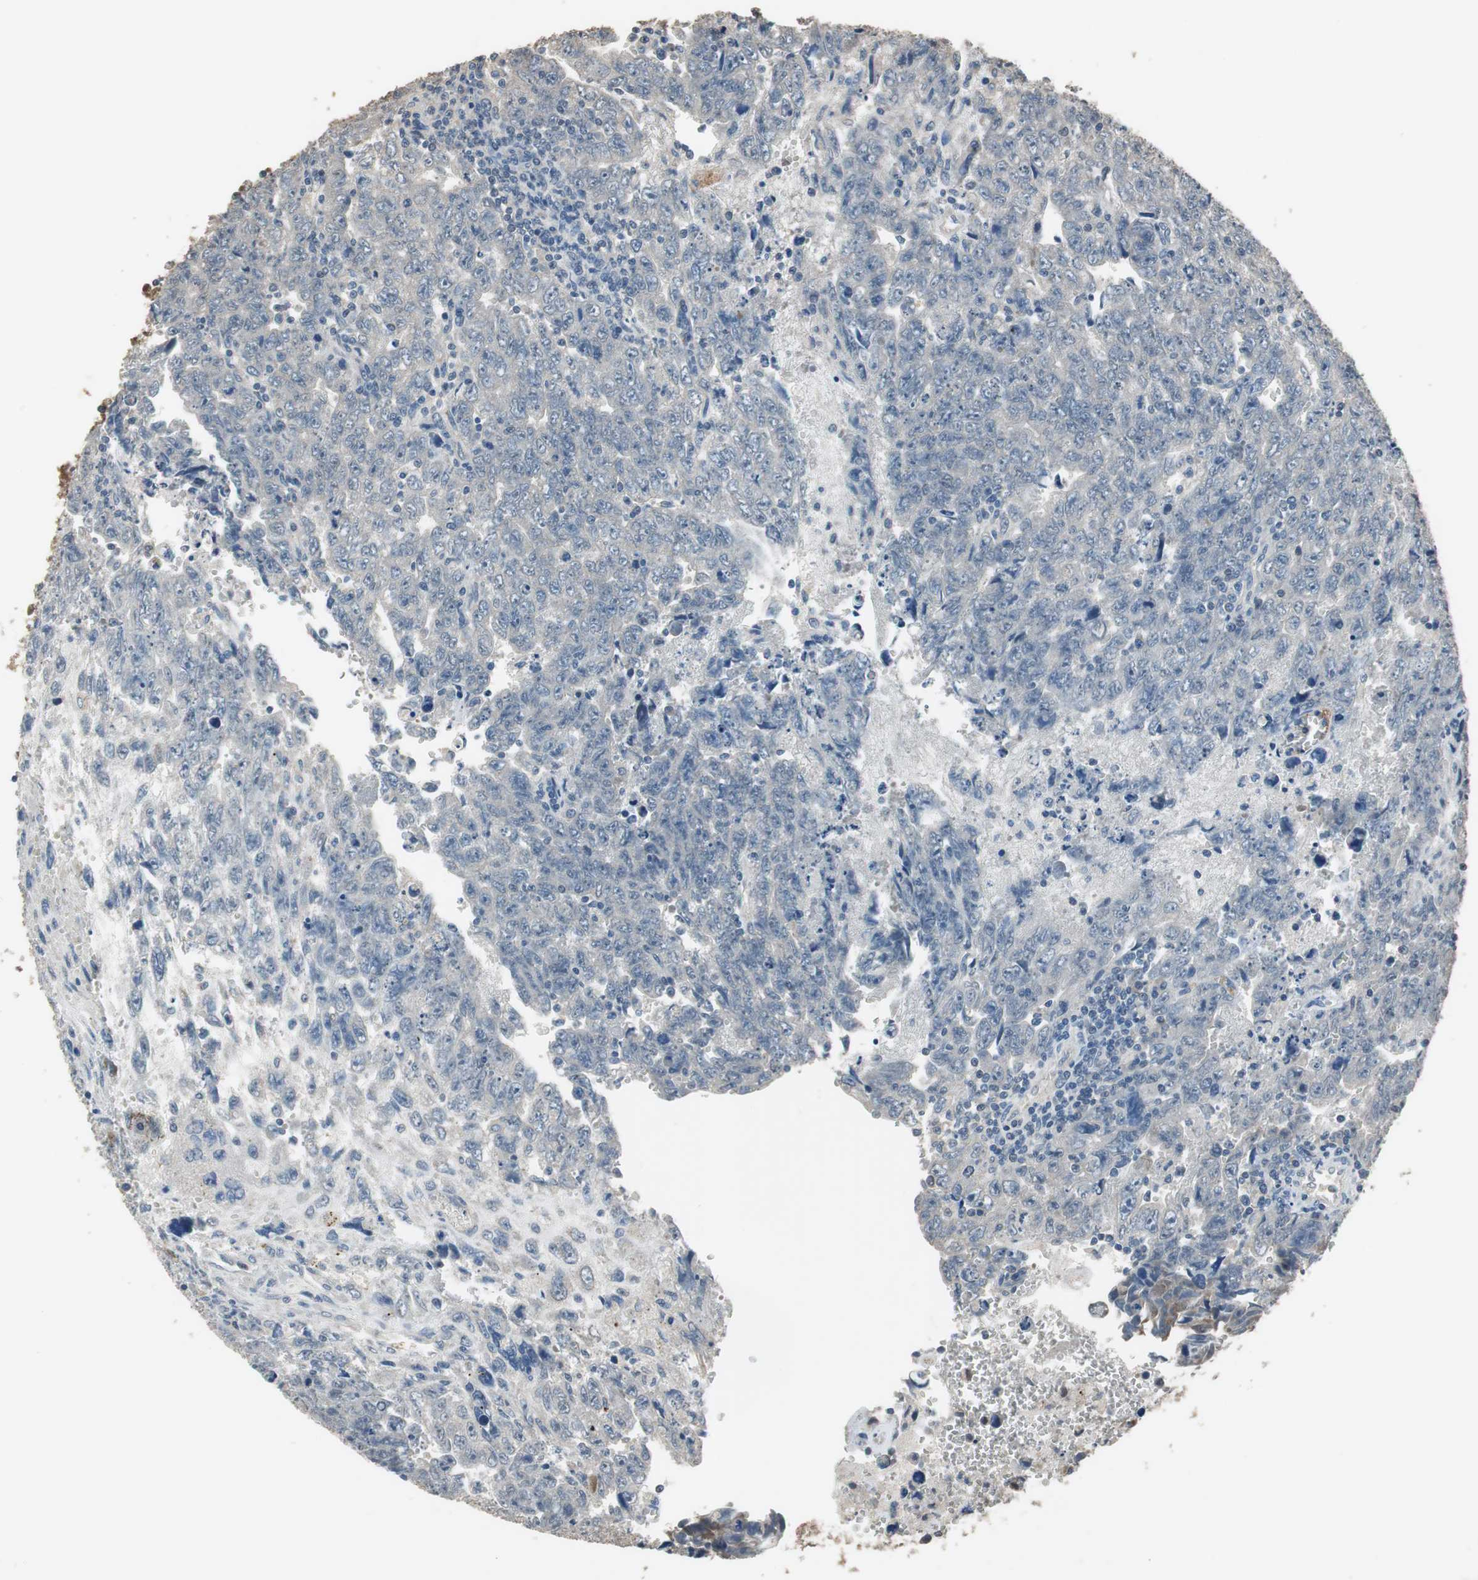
{"staining": {"intensity": "negative", "quantity": "none", "location": "none"}, "tissue": "testis cancer", "cell_type": "Tumor cells", "image_type": "cancer", "snomed": [{"axis": "morphology", "description": "Carcinoma, Embryonal, NOS"}, {"axis": "topography", "description": "Testis"}], "caption": "DAB immunohistochemical staining of human testis embryonal carcinoma shows no significant expression in tumor cells. (DAB immunohistochemistry visualized using brightfield microscopy, high magnification).", "gene": "PI4KB", "patient": {"sex": "male", "age": 28}}